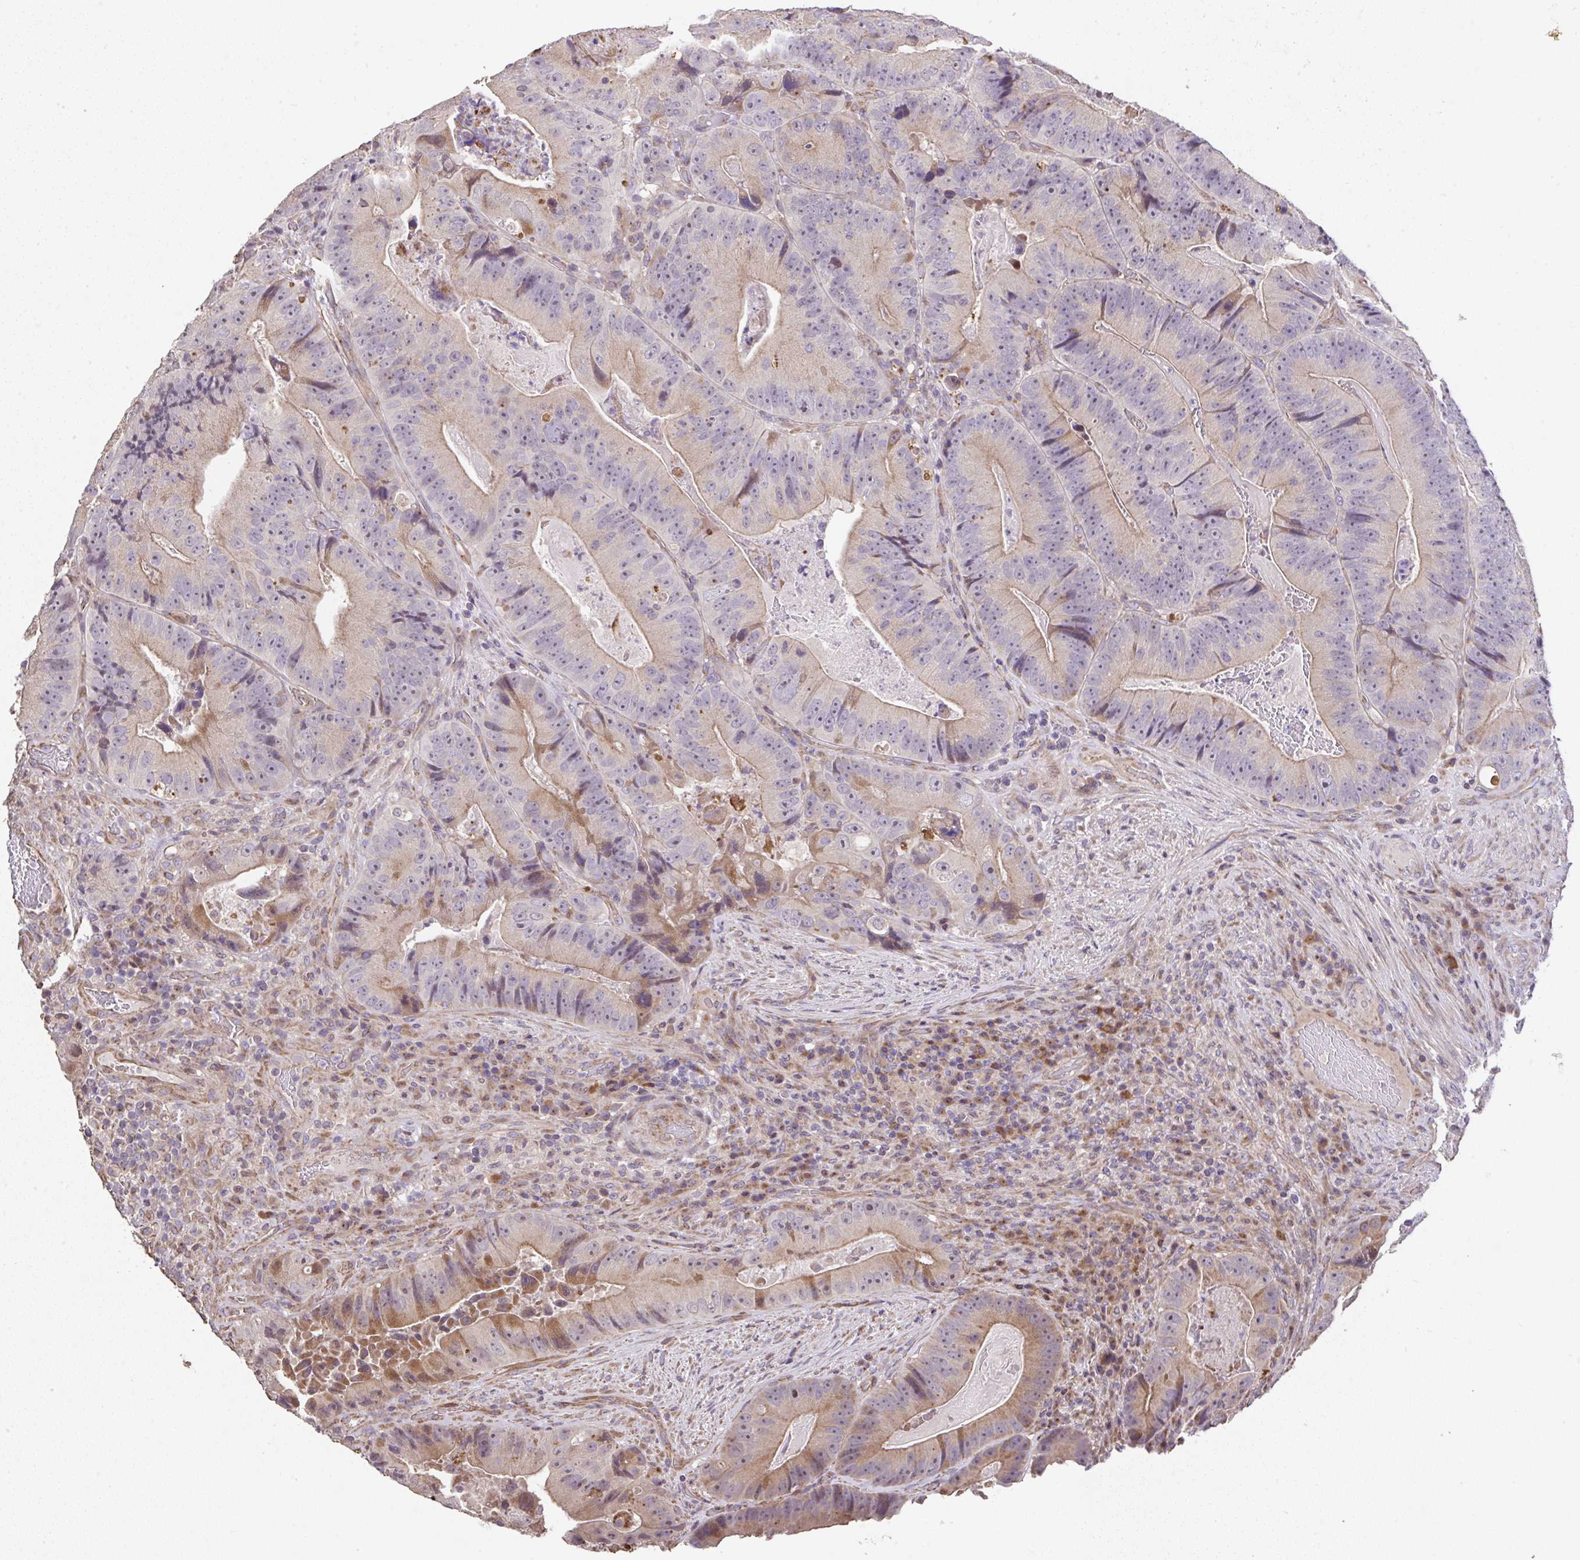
{"staining": {"intensity": "moderate", "quantity": "<25%", "location": "cytoplasmic/membranous"}, "tissue": "colorectal cancer", "cell_type": "Tumor cells", "image_type": "cancer", "snomed": [{"axis": "morphology", "description": "Adenocarcinoma, NOS"}, {"axis": "topography", "description": "Colon"}], "caption": "Immunohistochemical staining of adenocarcinoma (colorectal) reveals low levels of moderate cytoplasmic/membranous protein expression in about <25% of tumor cells. Nuclei are stained in blue.", "gene": "RUNDC3B", "patient": {"sex": "female", "age": 86}}